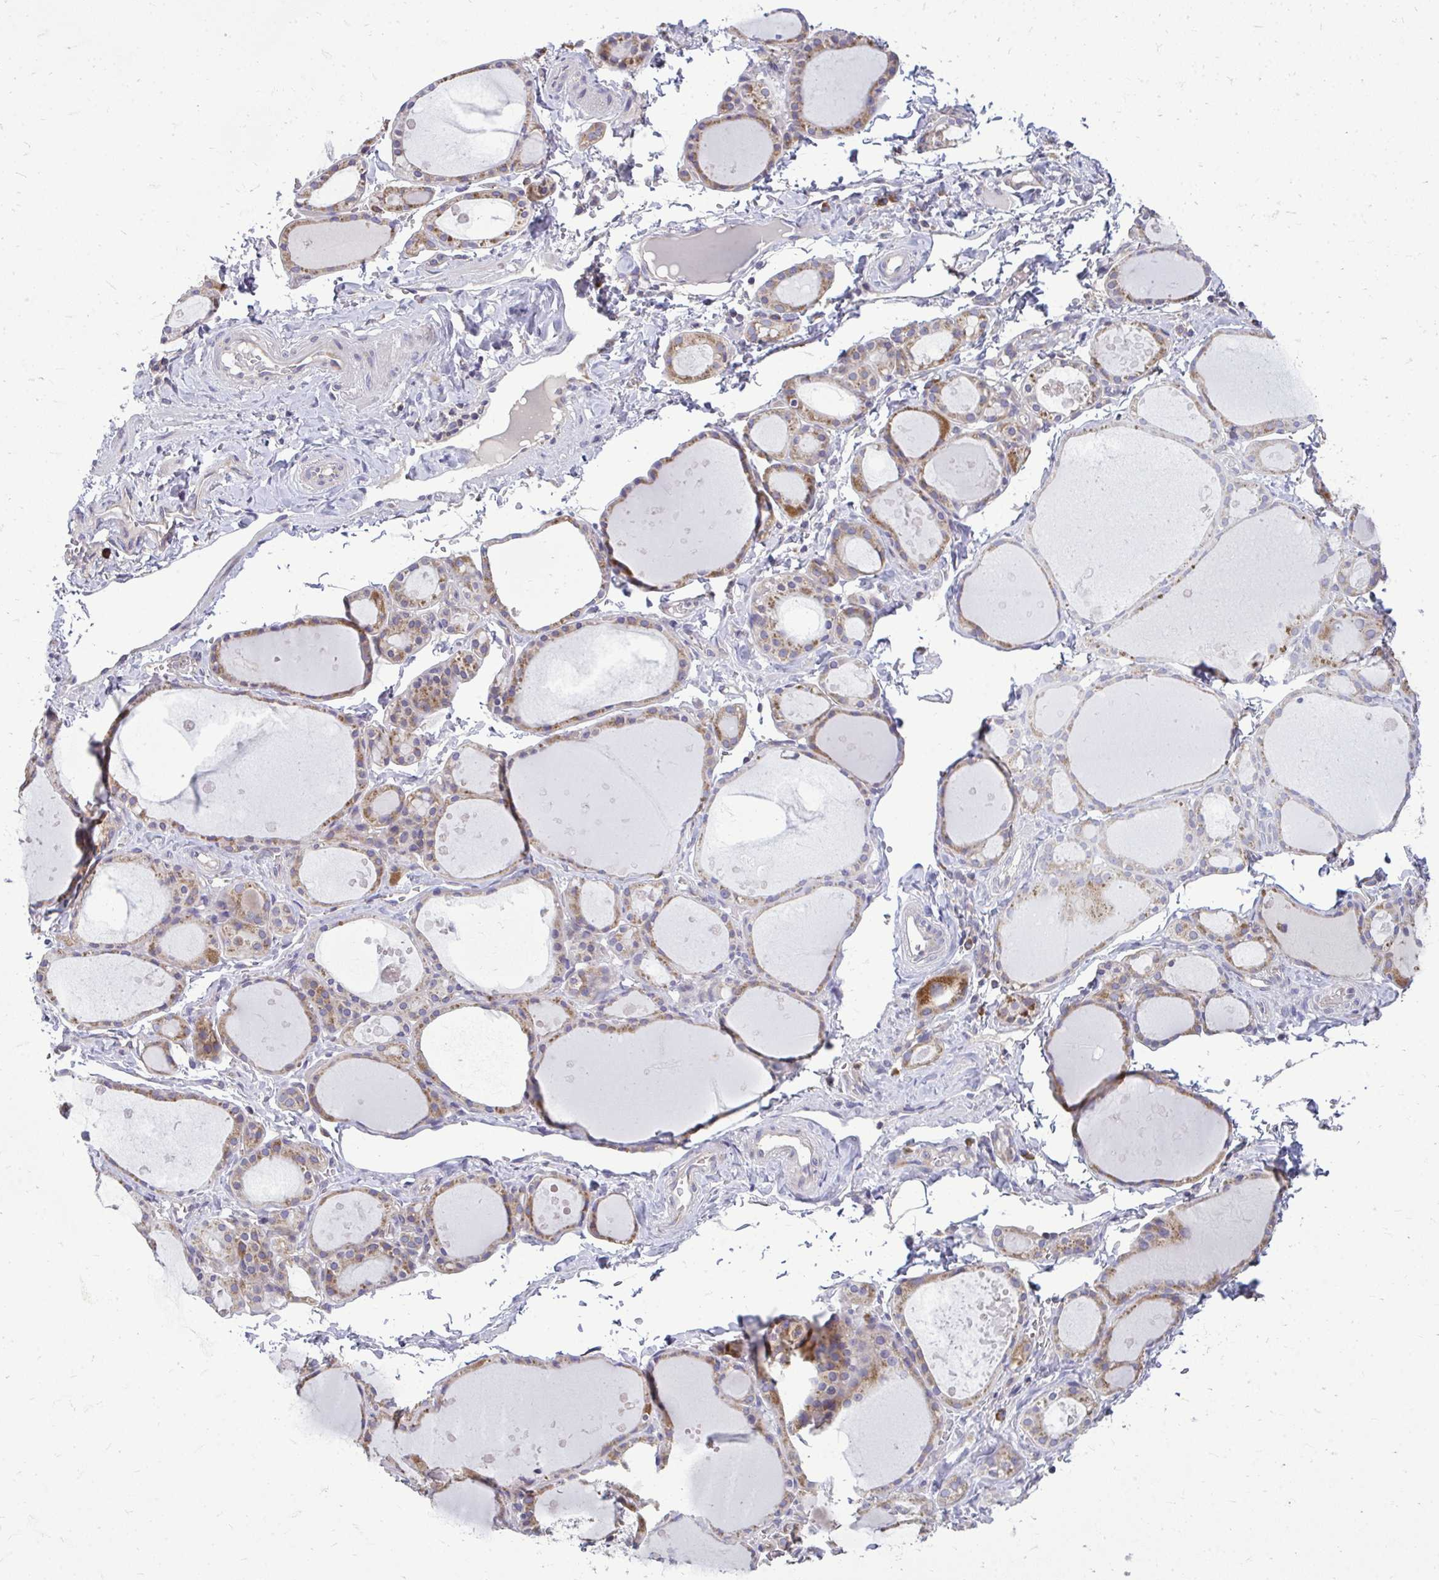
{"staining": {"intensity": "moderate", "quantity": ">75%", "location": "cytoplasmic/membranous"}, "tissue": "thyroid gland", "cell_type": "Glandular cells", "image_type": "normal", "snomed": [{"axis": "morphology", "description": "Normal tissue, NOS"}, {"axis": "topography", "description": "Thyroid gland"}], "caption": "Glandular cells exhibit moderate cytoplasmic/membranous expression in about >75% of cells in benign thyroid gland.", "gene": "RPLP2", "patient": {"sex": "male", "age": 68}}